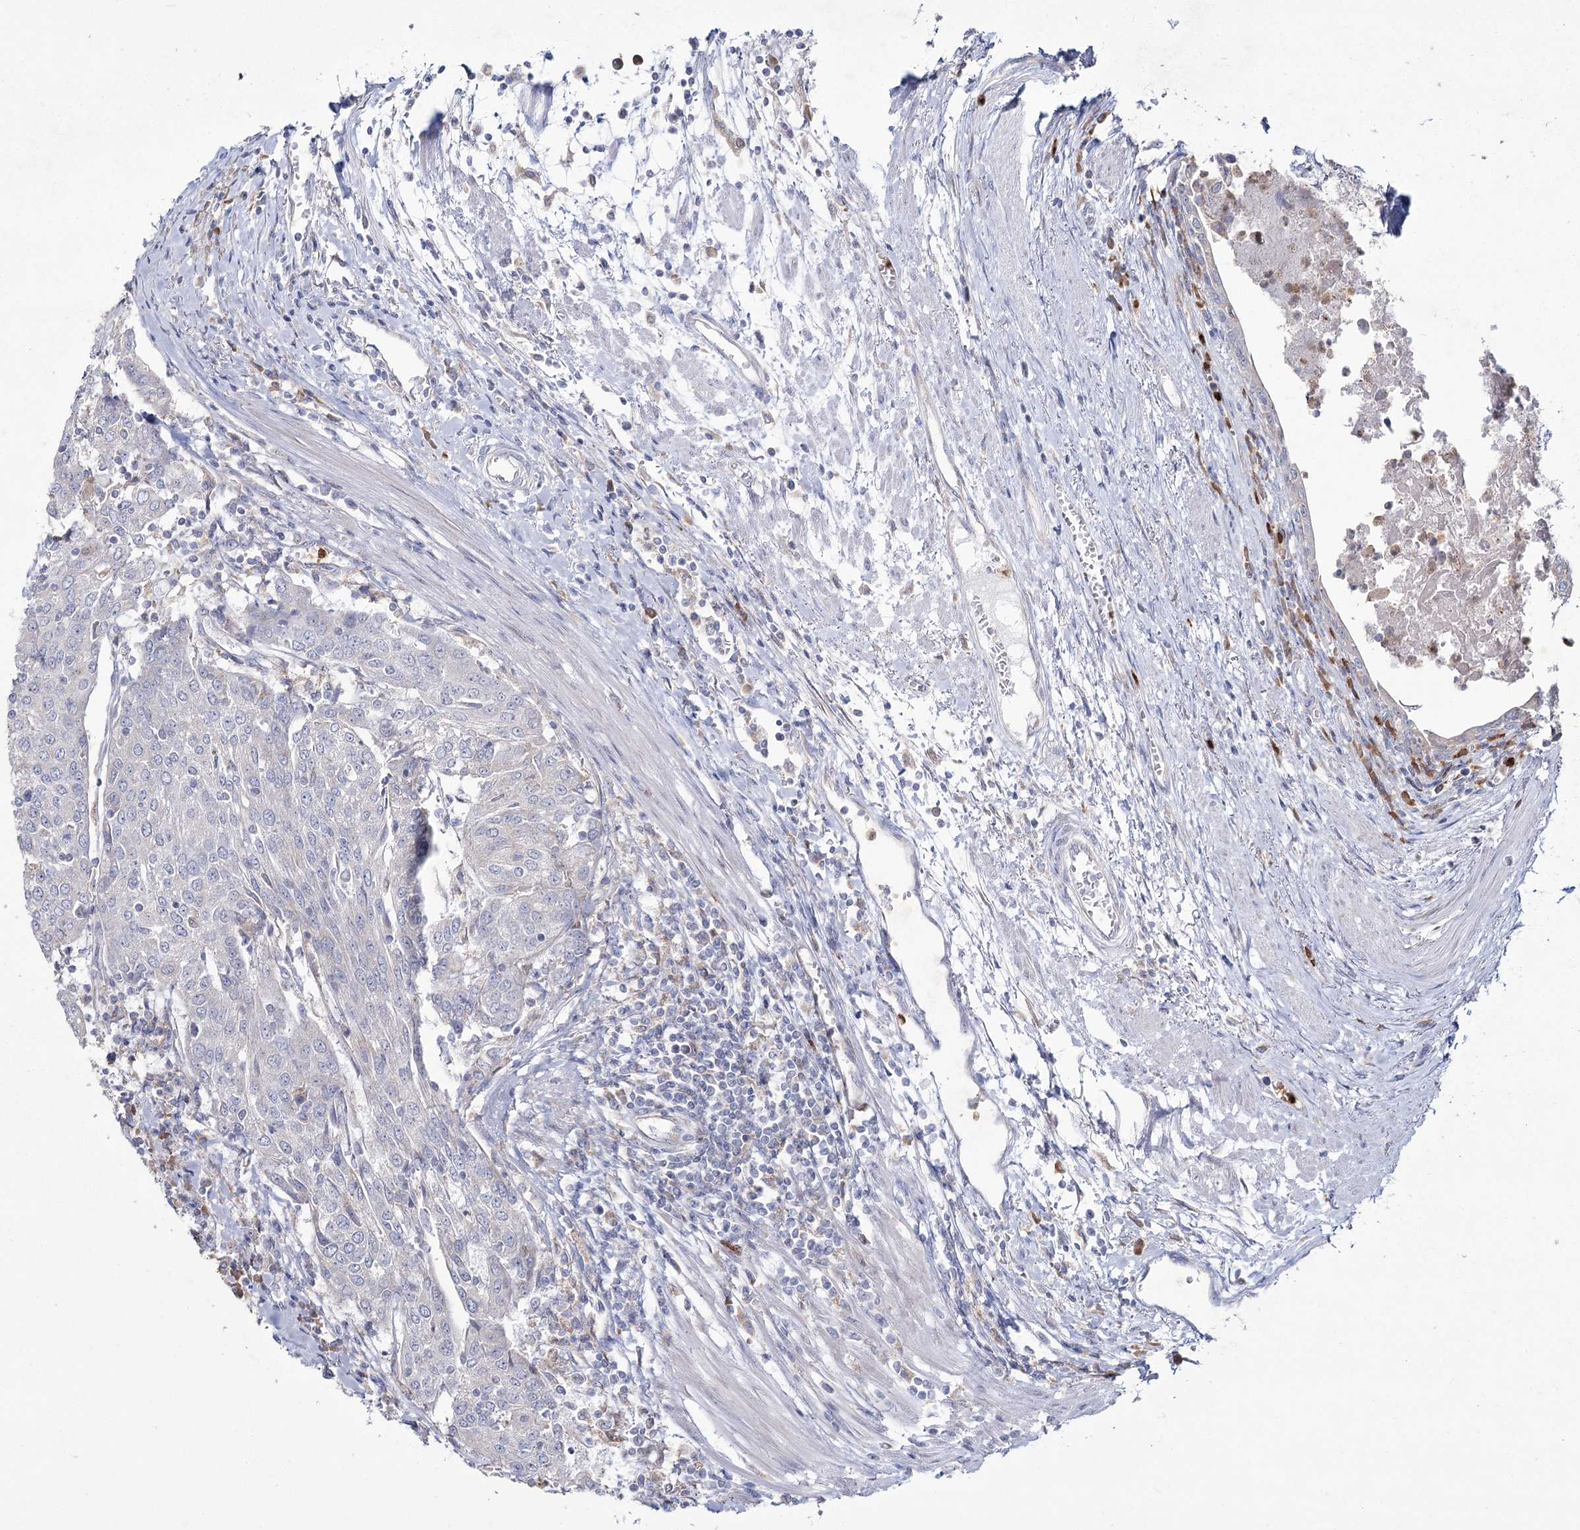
{"staining": {"intensity": "weak", "quantity": "<25%", "location": "cytoplasmic/membranous"}, "tissue": "urothelial cancer", "cell_type": "Tumor cells", "image_type": "cancer", "snomed": [{"axis": "morphology", "description": "Urothelial carcinoma, High grade"}, {"axis": "topography", "description": "Urinary bladder"}], "caption": "Immunohistochemistry image of human urothelial carcinoma (high-grade) stained for a protein (brown), which displays no expression in tumor cells.", "gene": "NIPAL4", "patient": {"sex": "female", "age": 85}}